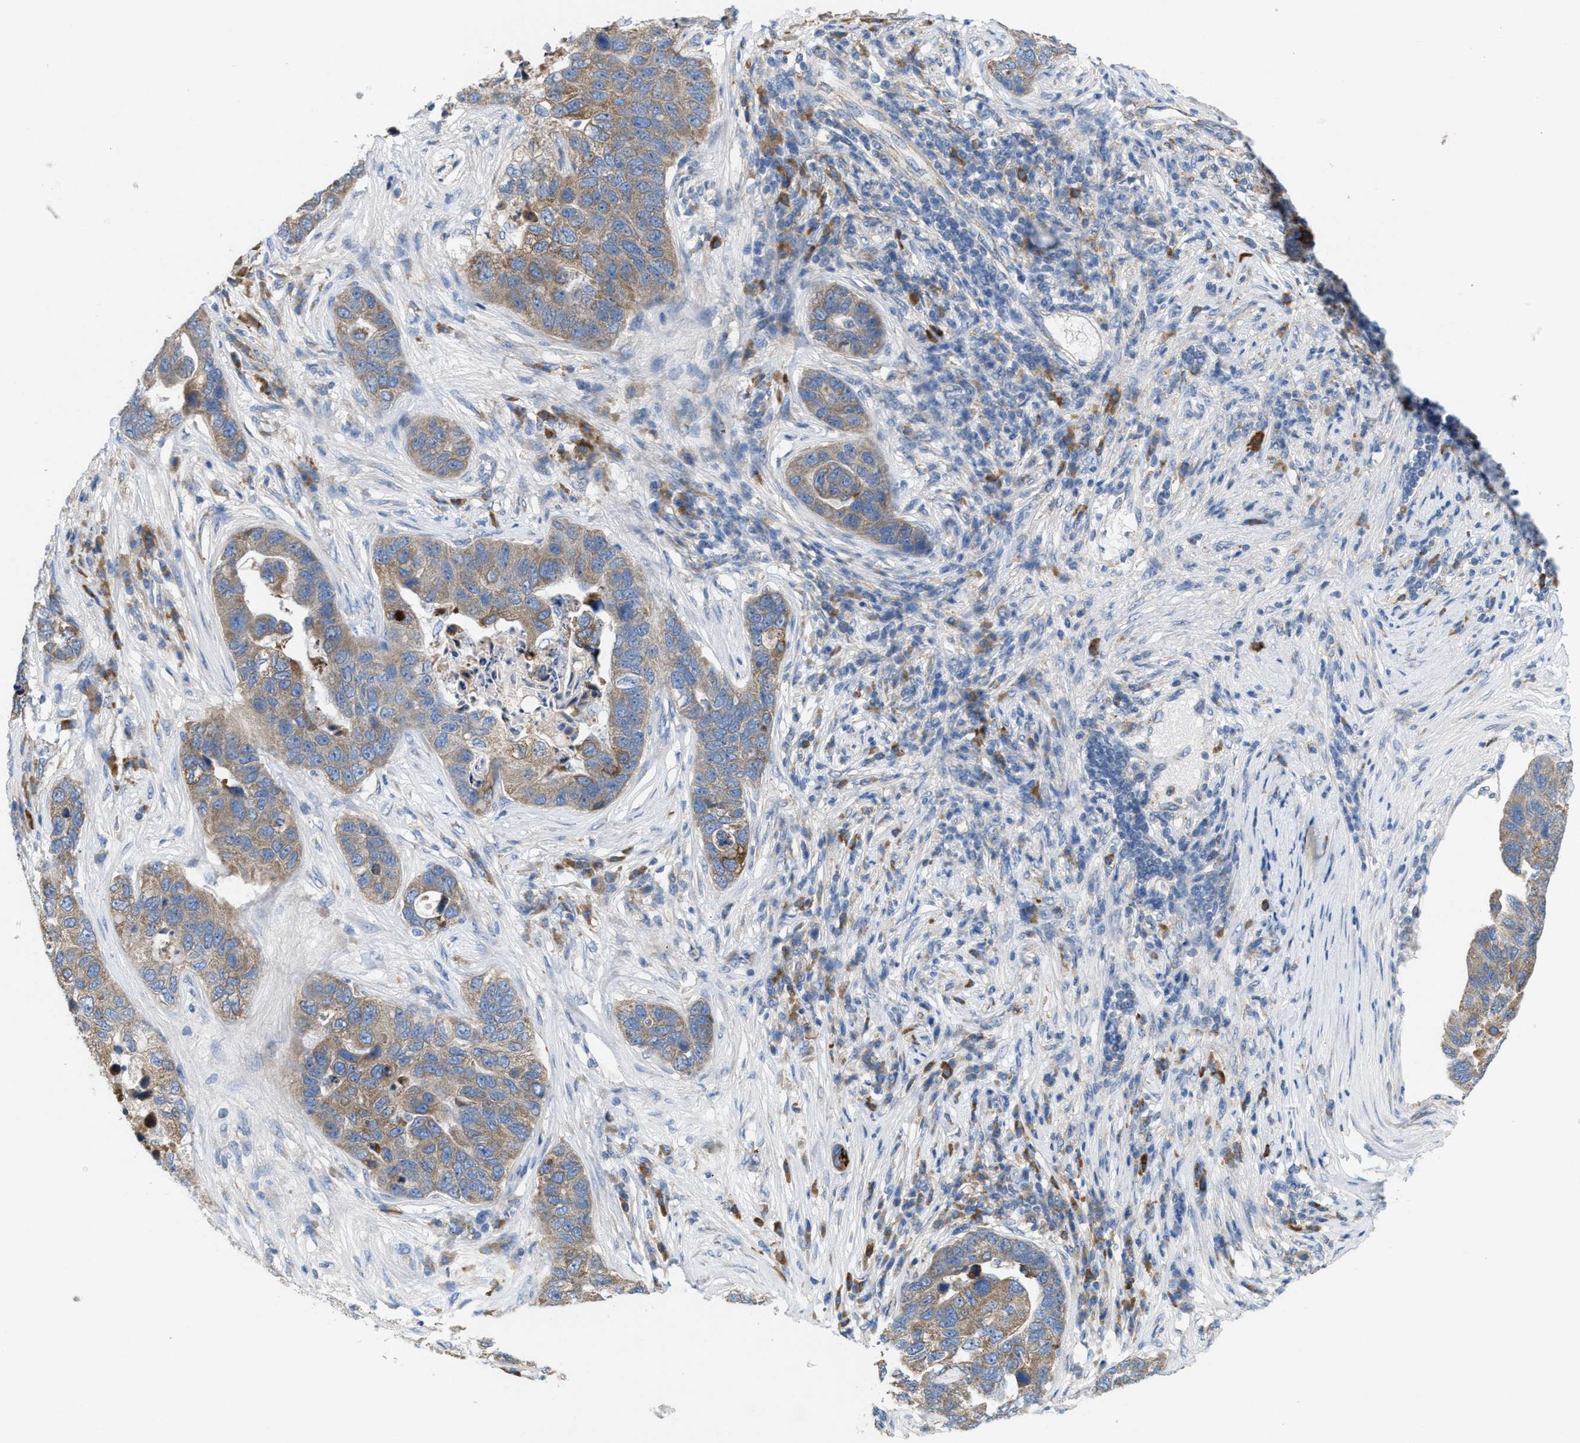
{"staining": {"intensity": "weak", "quantity": ">75%", "location": "cytoplasmic/membranous"}, "tissue": "pancreatic cancer", "cell_type": "Tumor cells", "image_type": "cancer", "snomed": [{"axis": "morphology", "description": "Adenocarcinoma, NOS"}, {"axis": "topography", "description": "Pancreas"}], "caption": "Protein staining of pancreatic cancer tissue reveals weak cytoplasmic/membranous expression in approximately >75% of tumor cells. (DAB (3,3'-diaminobenzidine) IHC with brightfield microscopy, high magnification).", "gene": "DYNC2I1", "patient": {"sex": "female", "age": 61}}